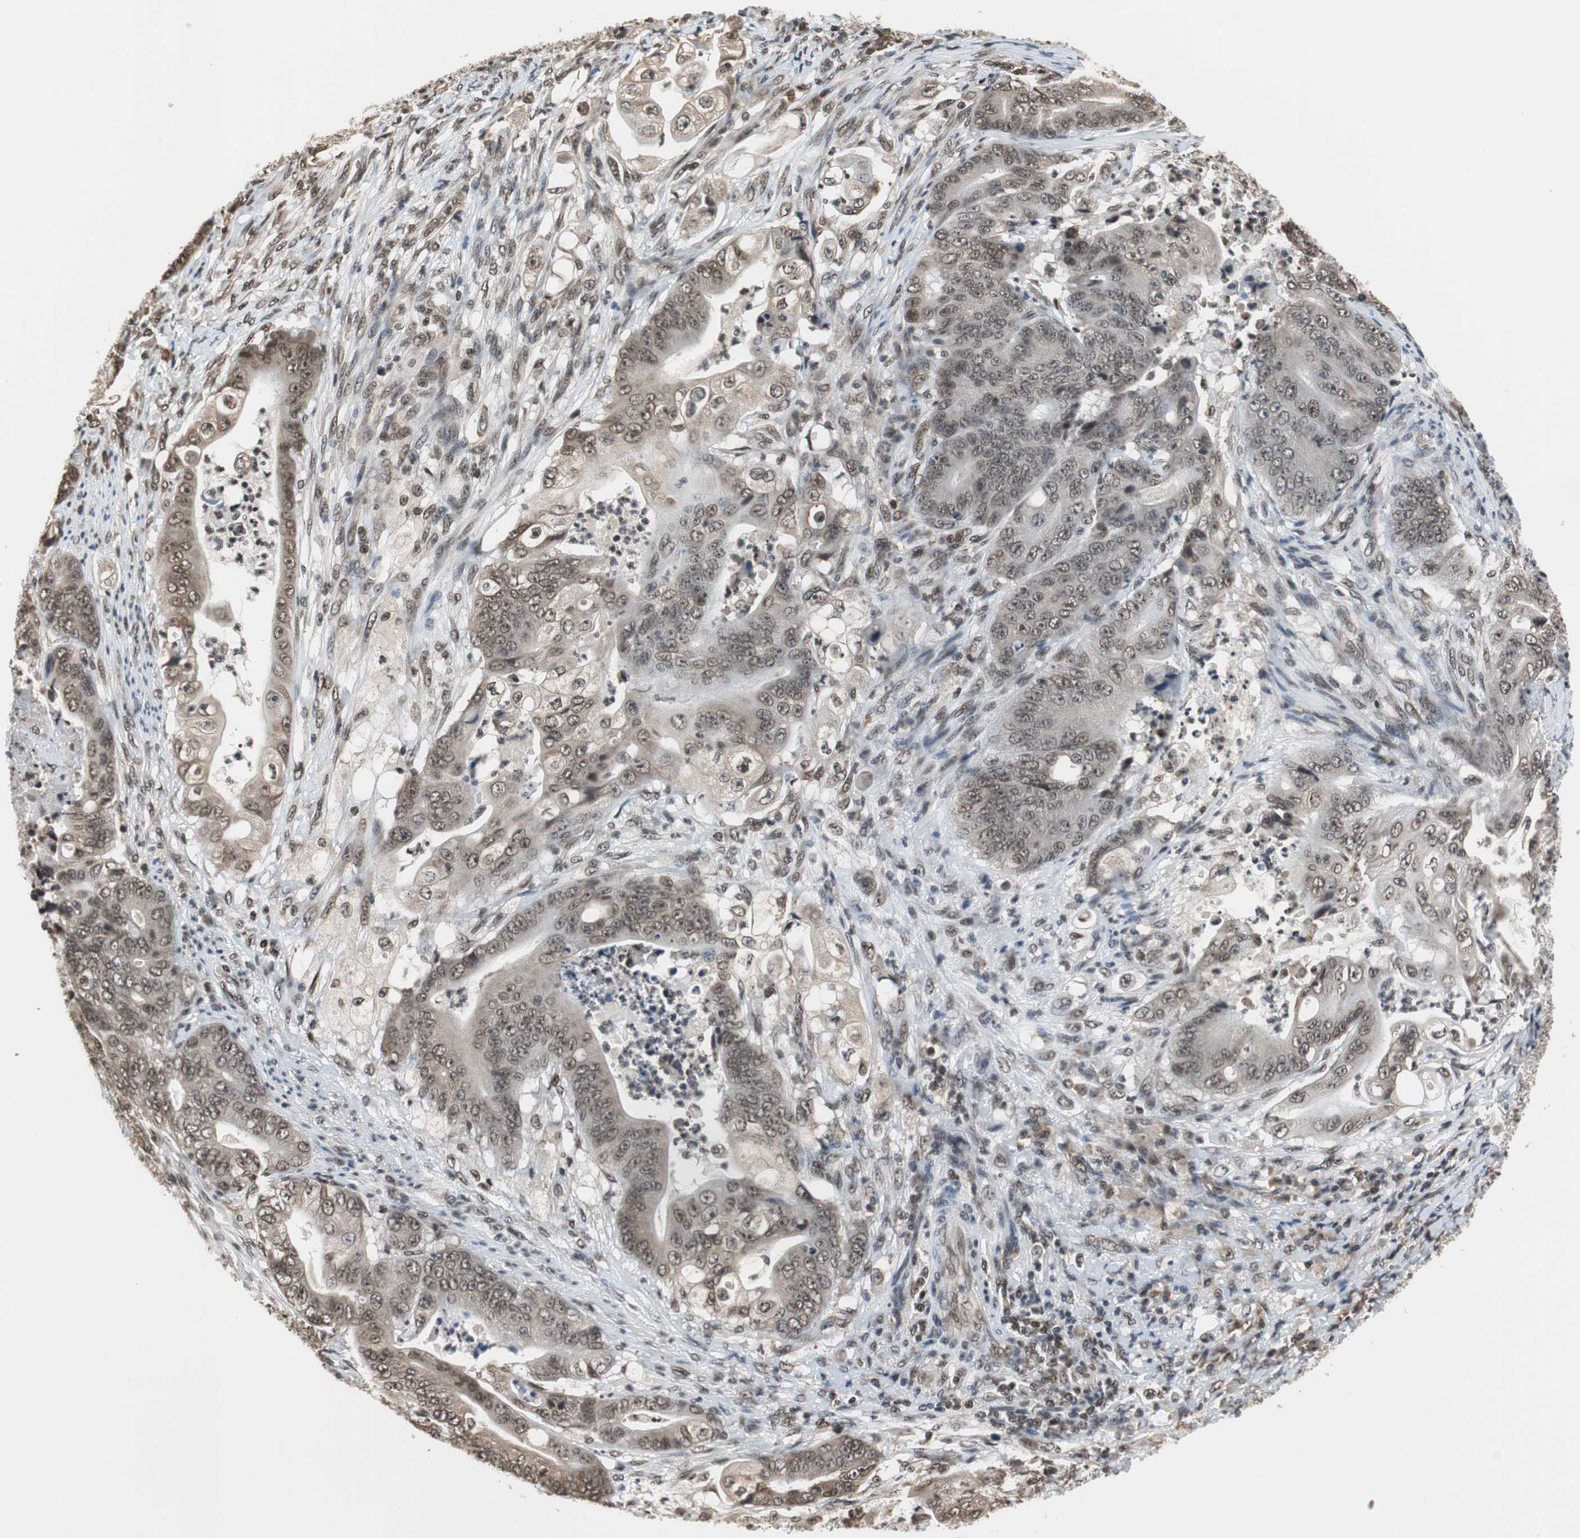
{"staining": {"intensity": "moderate", "quantity": ">75%", "location": "cytoplasmic/membranous,nuclear"}, "tissue": "stomach cancer", "cell_type": "Tumor cells", "image_type": "cancer", "snomed": [{"axis": "morphology", "description": "Adenocarcinoma, NOS"}, {"axis": "topography", "description": "Stomach"}], "caption": "DAB (3,3'-diaminobenzidine) immunohistochemical staining of human stomach adenocarcinoma exhibits moderate cytoplasmic/membranous and nuclear protein staining in approximately >75% of tumor cells. The staining was performed using DAB (3,3'-diaminobenzidine), with brown indicating positive protein expression. Nuclei are stained blue with hematoxylin.", "gene": "REST", "patient": {"sex": "female", "age": 73}}